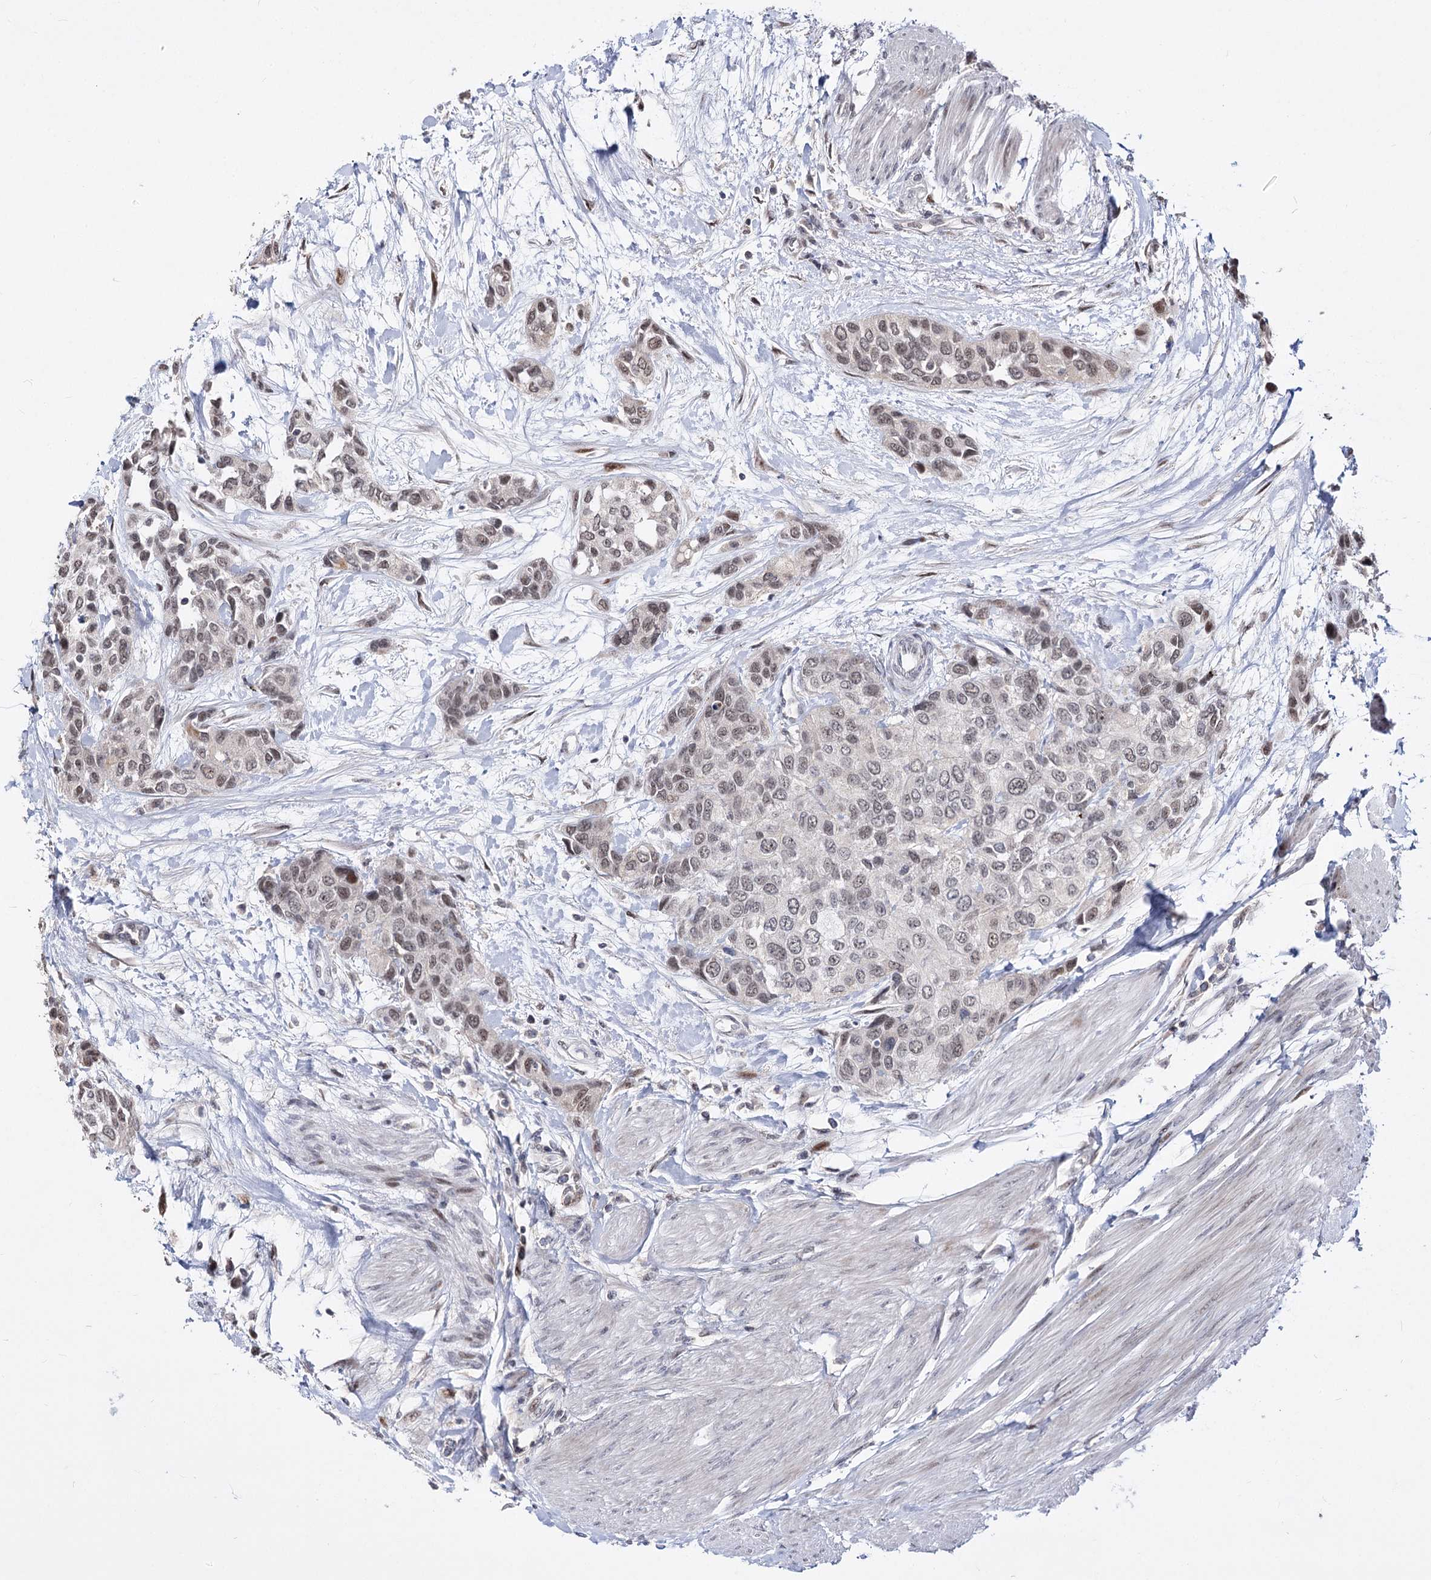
{"staining": {"intensity": "weak", "quantity": ">75%", "location": "nuclear"}, "tissue": "urothelial cancer", "cell_type": "Tumor cells", "image_type": "cancer", "snomed": [{"axis": "morphology", "description": "Normal tissue, NOS"}, {"axis": "morphology", "description": "Urothelial carcinoma, High grade"}, {"axis": "topography", "description": "Vascular tissue"}, {"axis": "topography", "description": "Urinary bladder"}], "caption": "A micrograph of urothelial cancer stained for a protein shows weak nuclear brown staining in tumor cells.", "gene": "STOX1", "patient": {"sex": "female", "age": 56}}